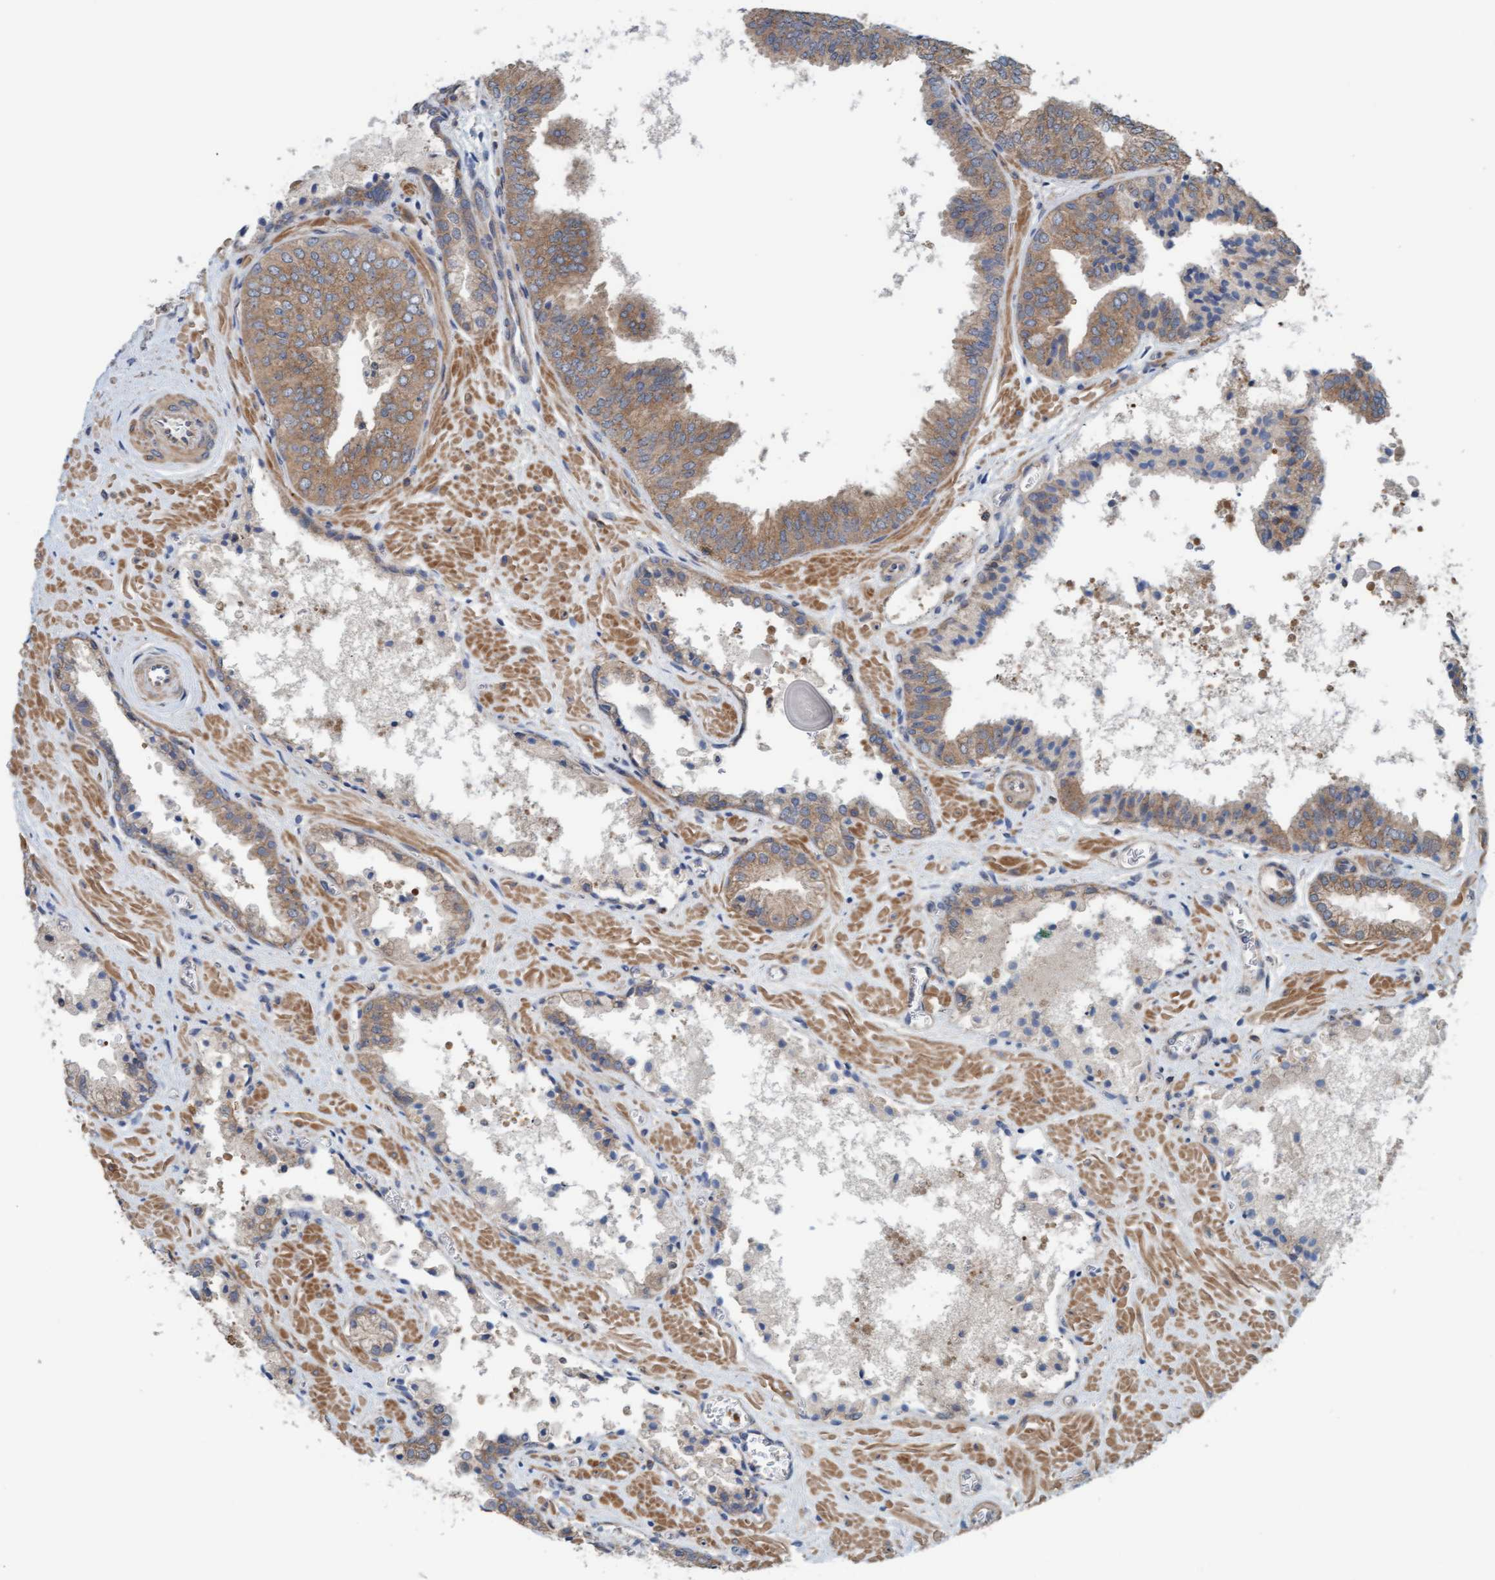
{"staining": {"intensity": "moderate", "quantity": "25%-75%", "location": "cytoplasmic/membranous"}, "tissue": "prostate cancer", "cell_type": "Tumor cells", "image_type": "cancer", "snomed": [{"axis": "morphology", "description": "Adenocarcinoma, Low grade"}, {"axis": "topography", "description": "Prostate"}], "caption": "This photomicrograph displays immunohistochemistry (IHC) staining of prostate cancer, with medium moderate cytoplasmic/membranous staining in approximately 25%-75% of tumor cells.", "gene": "UBAP1", "patient": {"sex": "male", "age": 71}}